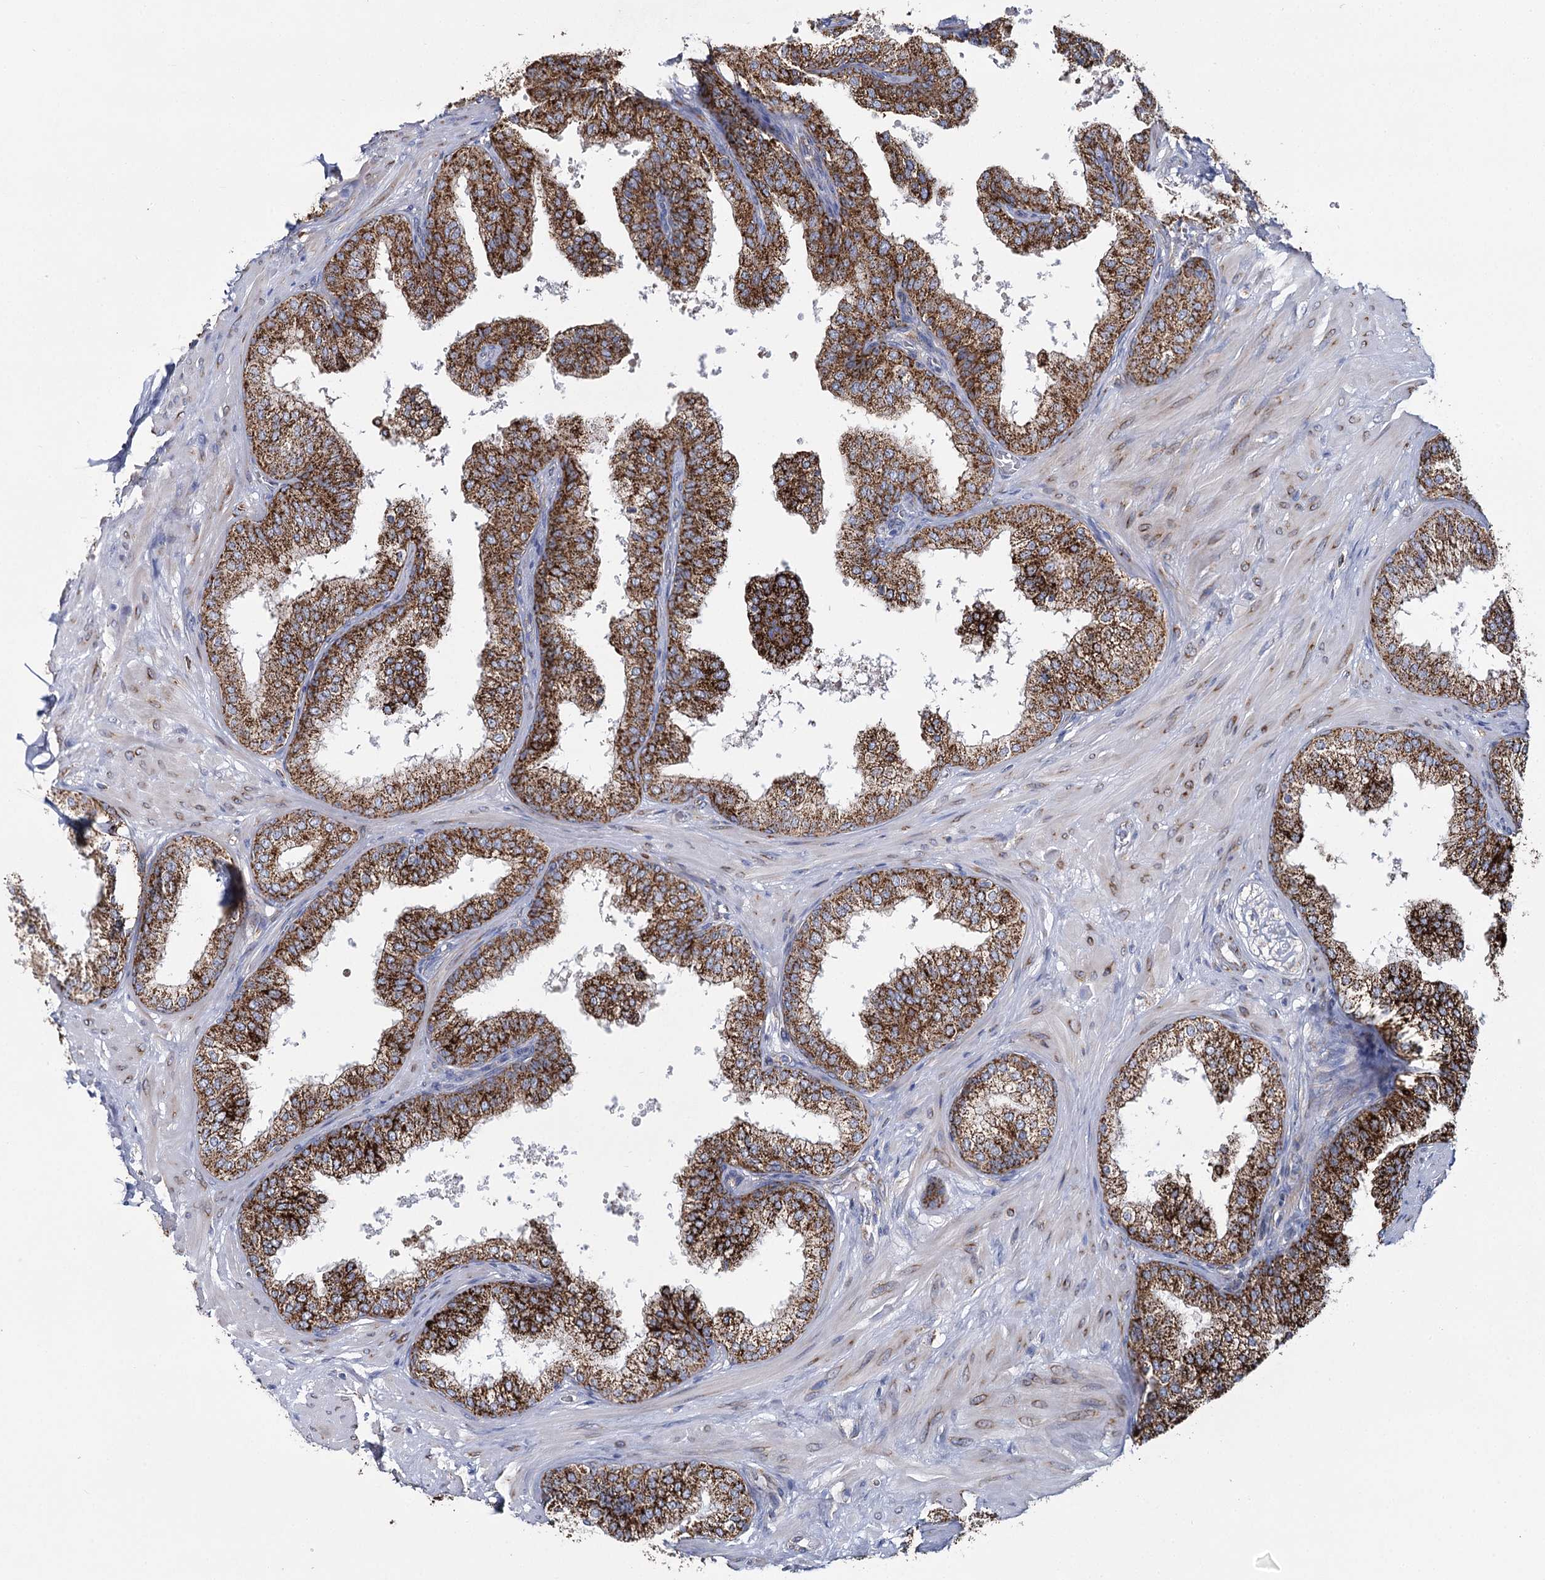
{"staining": {"intensity": "strong", "quantity": ">75%", "location": "cytoplasmic/membranous"}, "tissue": "prostate", "cell_type": "Glandular cells", "image_type": "normal", "snomed": [{"axis": "morphology", "description": "Normal tissue, NOS"}, {"axis": "topography", "description": "Prostate"}], "caption": "Protein staining shows strong cytoplasmic/membranous staining in approximately >75% of glandular cells in unremarkable prostate. (Brightfield microscopy of DAB IHC at high magnification).", "gene": "THUMPD3", "patient": {"sex": "male", "age": 60}}